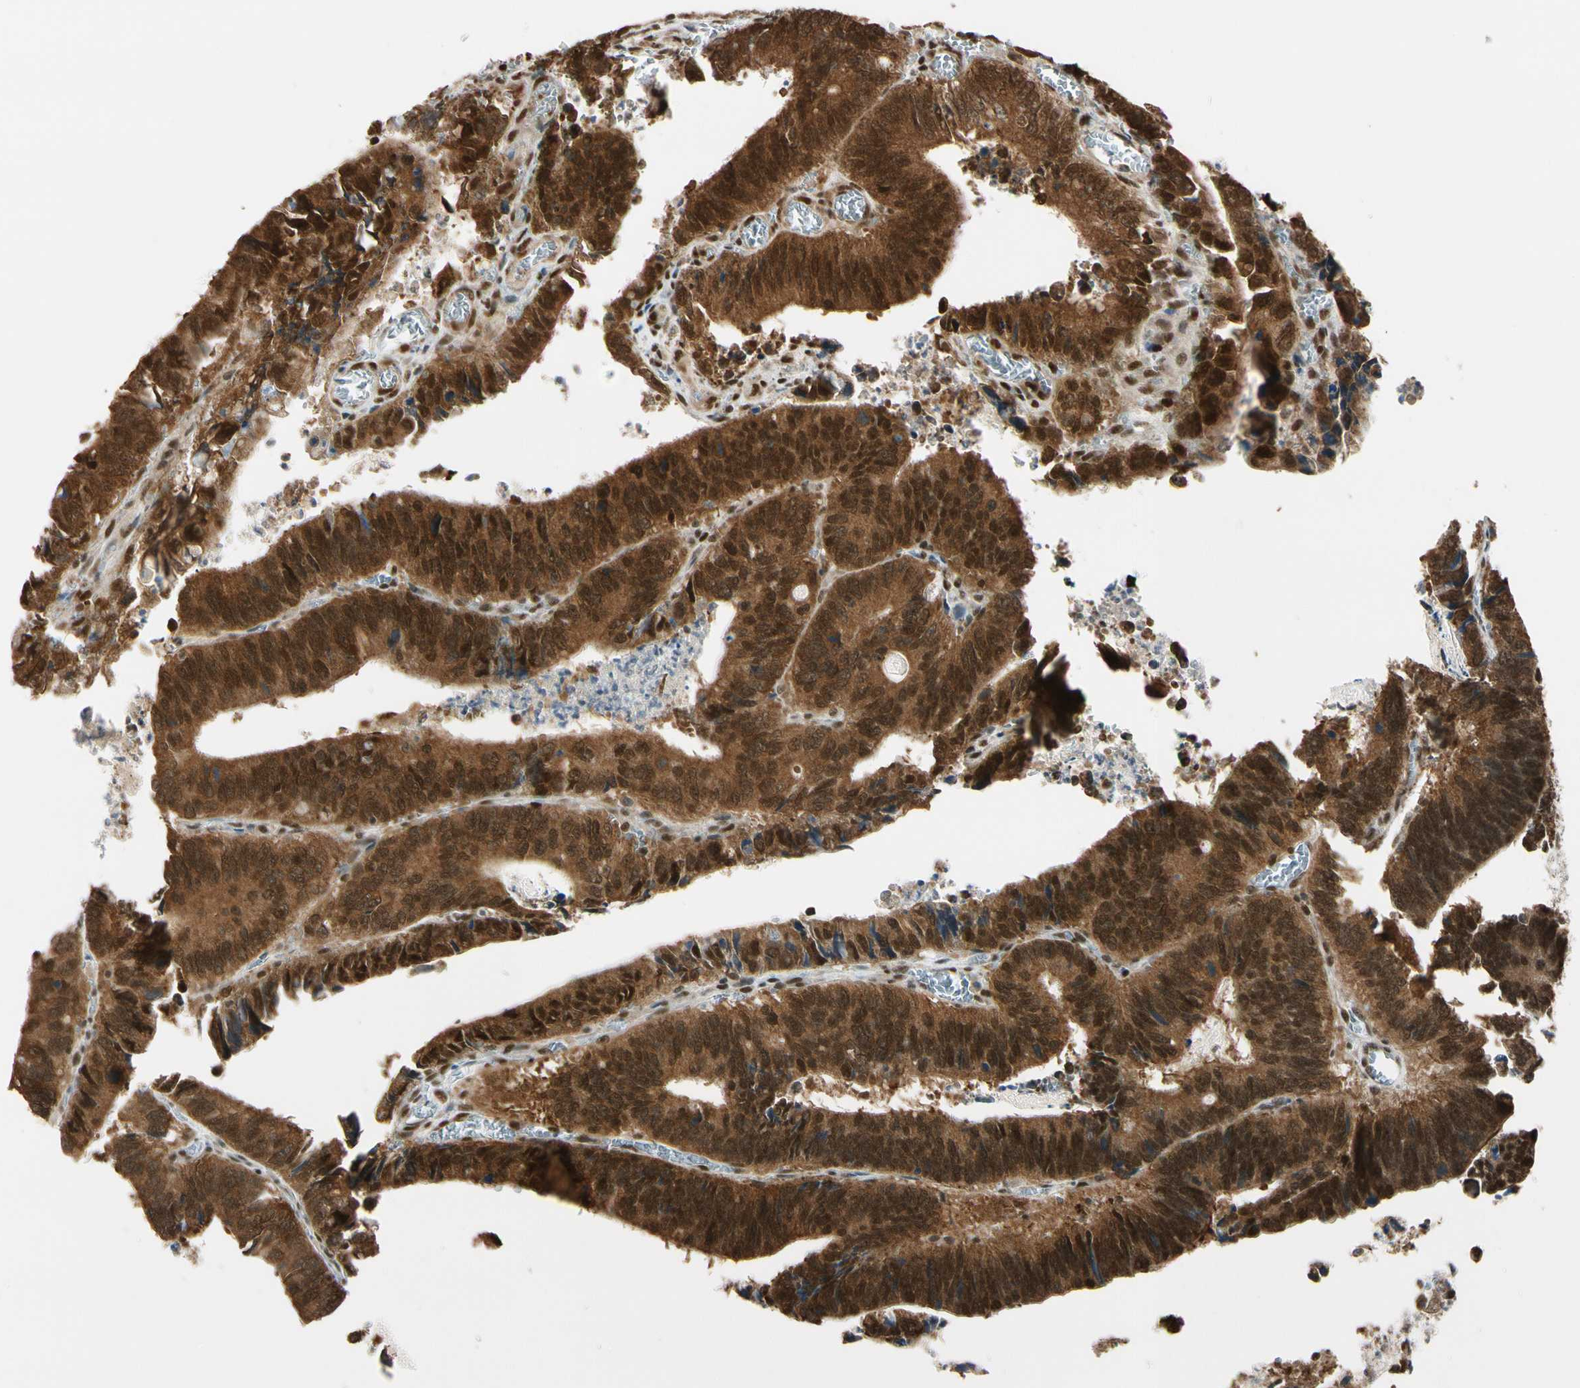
{"staining": {"intensity": "strong", "quantity": ">75%", "location": "cytoplasmic/membranous,nuclear"}, "tissue": "colorectal cancer", "cell_type": "Tumor cells", "image_type": "cancer", "snomed": [{"axis": "morphology", "description": "Adenocarcinoma, NOS"}, {"axis": "topography", "description": "Colon"}], "caption": "About >75% of tumor cells in human colorectal adenocarcinoma display strong cytoplasmic/membranous and nuclear protein positivity as visualized by brown immunohistochemical staining.", "gene": "DAXX", "patient": {"sex": "male", "age": 72}}